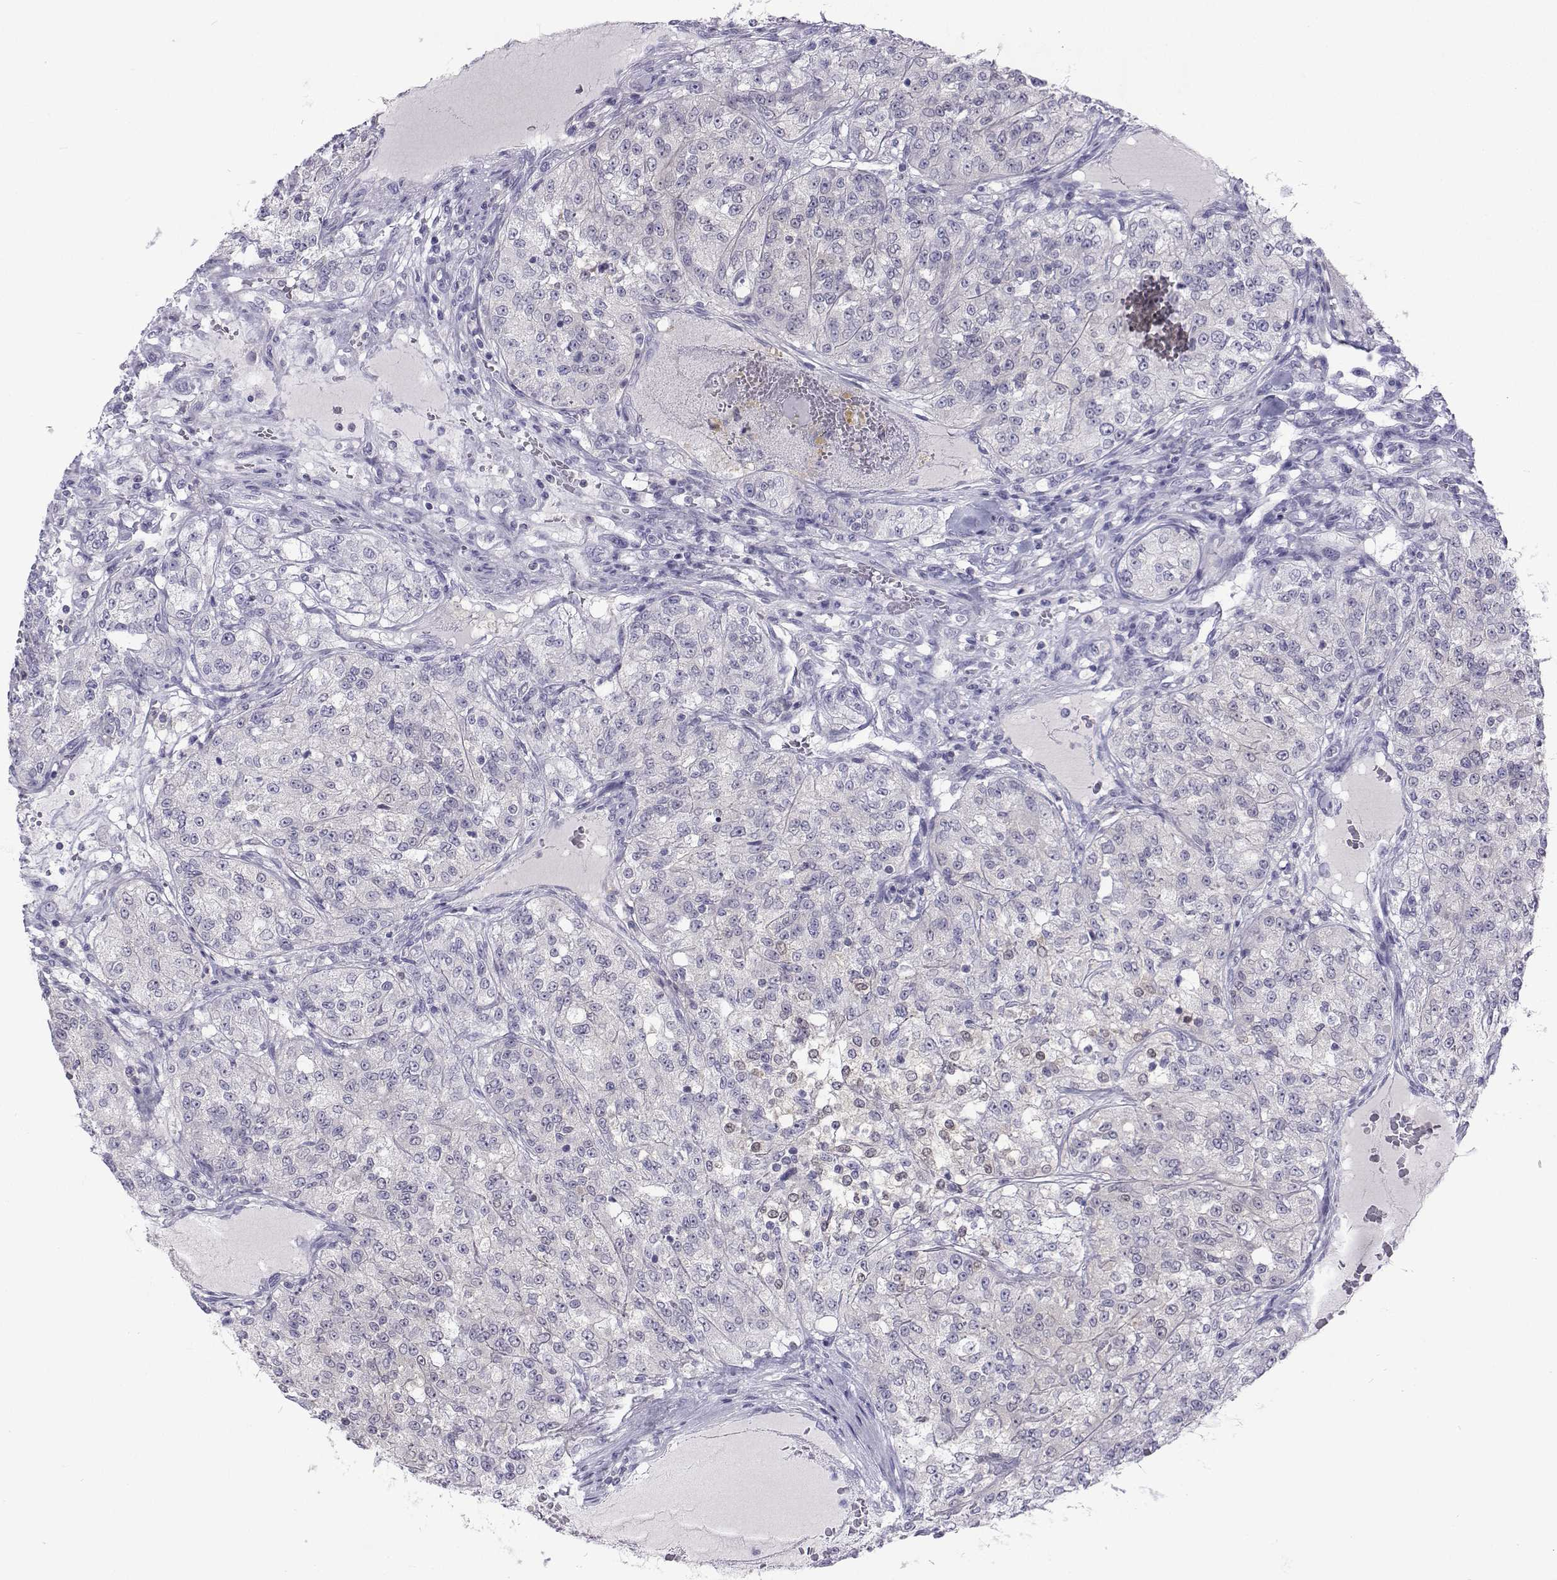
{"staining": {"intensity": "negative", "quantity": "none", "location": "none"}, "tissue": "renal cancer", "cell_type": "Tumor cells", "image_type": "cancer", "snomed": [{"axis": "morphology", "description": "Adenocarcinoma, NOS"}, {"axis": "topography", "description": "Kidney"}], "caption": "This is an immunohistochemistry photomicrograph of renal cancer. There is no staining in tumor cells.", "gene": "GALM", "patient": {"sex": "female", "age": 63}}